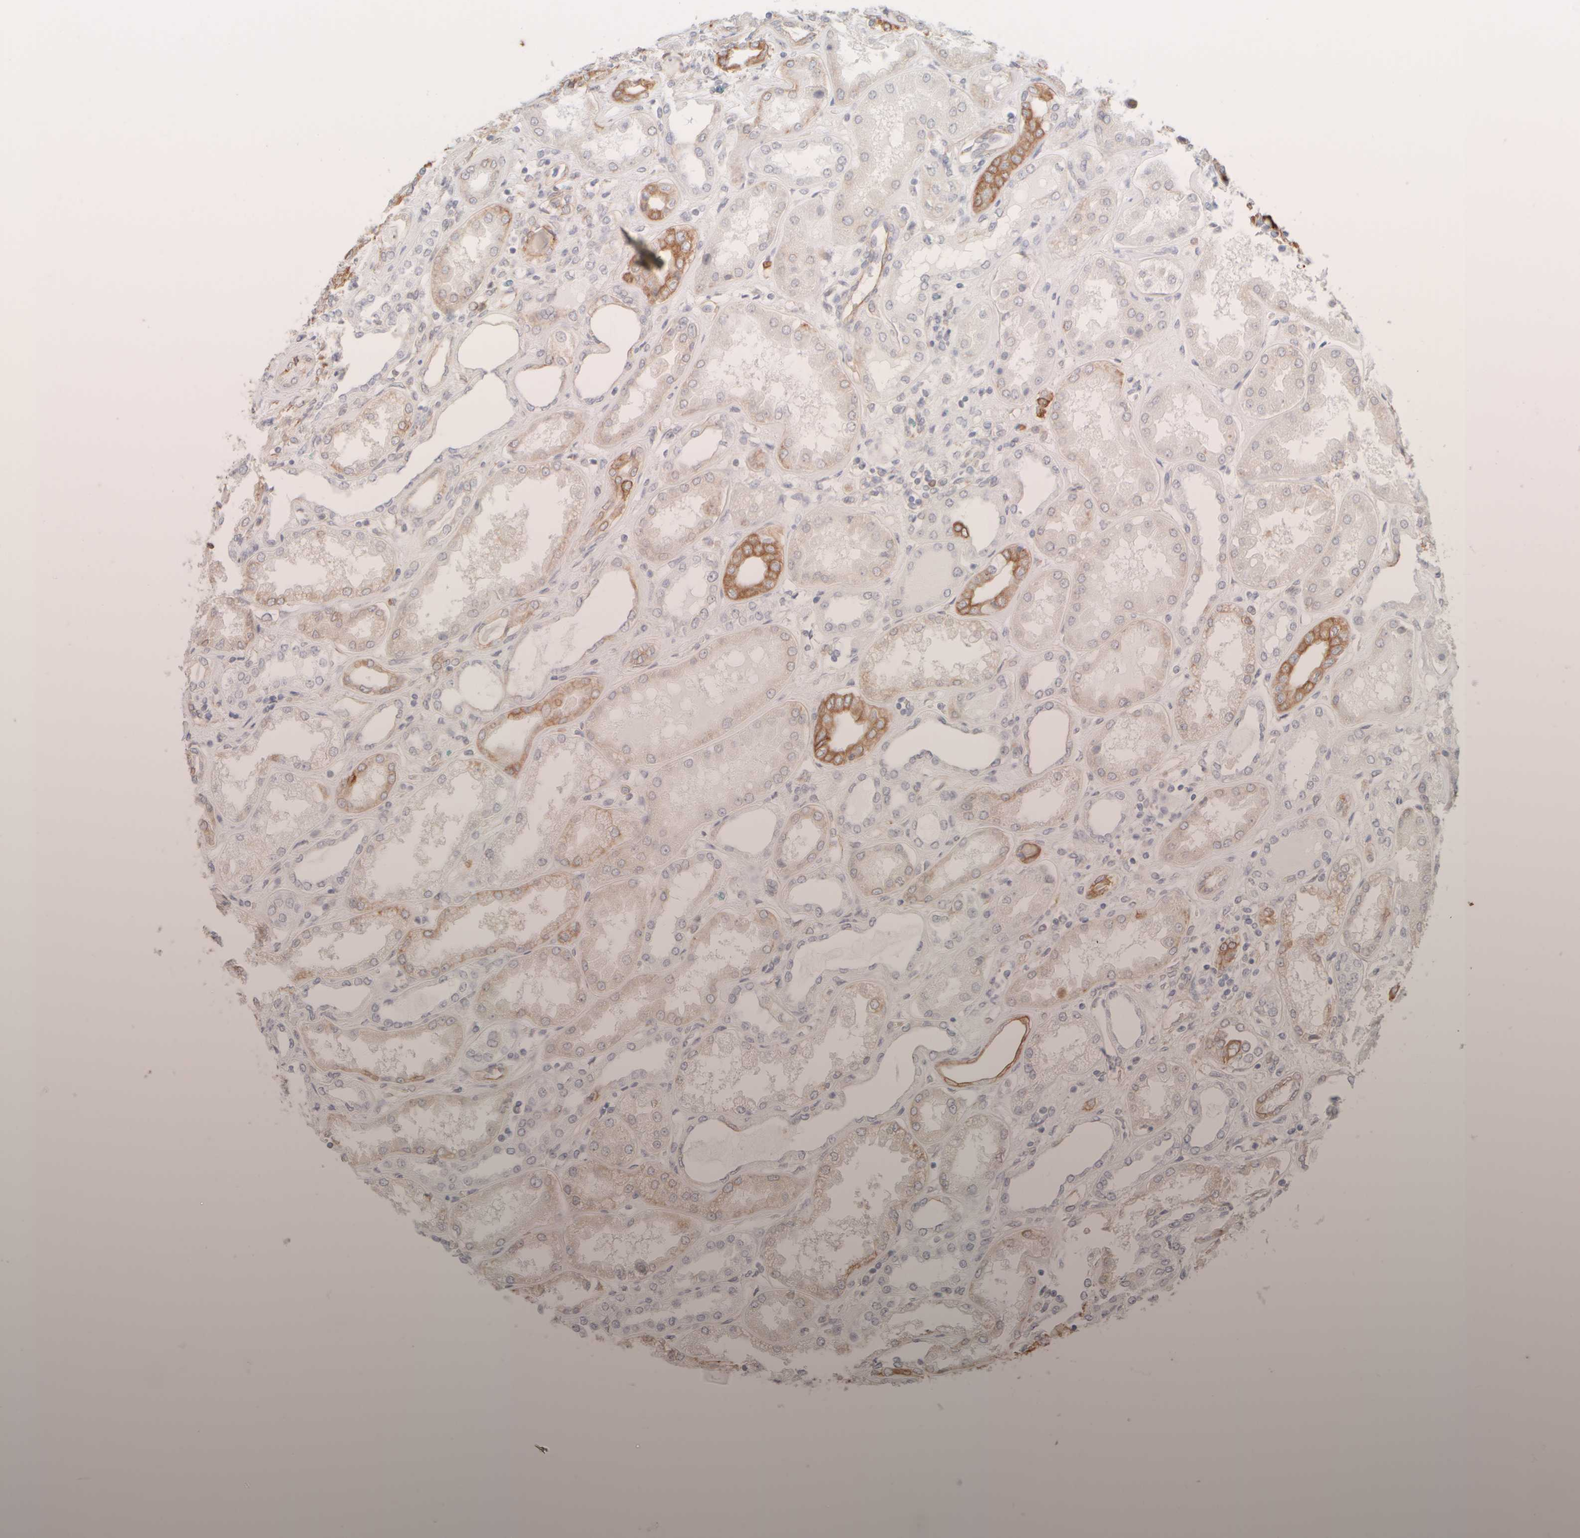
{"staining": {"intensity": "moderate", "quantity": "25%-75%", "location": "cytoplasmic/membranous"}, "tissue": "kidney", "cell_type": "Cells in glomeruli", "image_type": "normal", "snomed": [{"axis": "morphology", "description": "Normal tissue, NOS"}, {"axis": "topography", "description": "Kidney"}], "caption": "High-magnification brightfield microscopy of unremarkable kidney stained with DAB (brown) and counterstained with hematoxylin (blue). cells in glomeruli exhibit moderate cytoplasmic/membranous positivity is present in about25%-75% of cells.", "gene": "KRT15", "patient": {"sex": "female", "age": 56}}